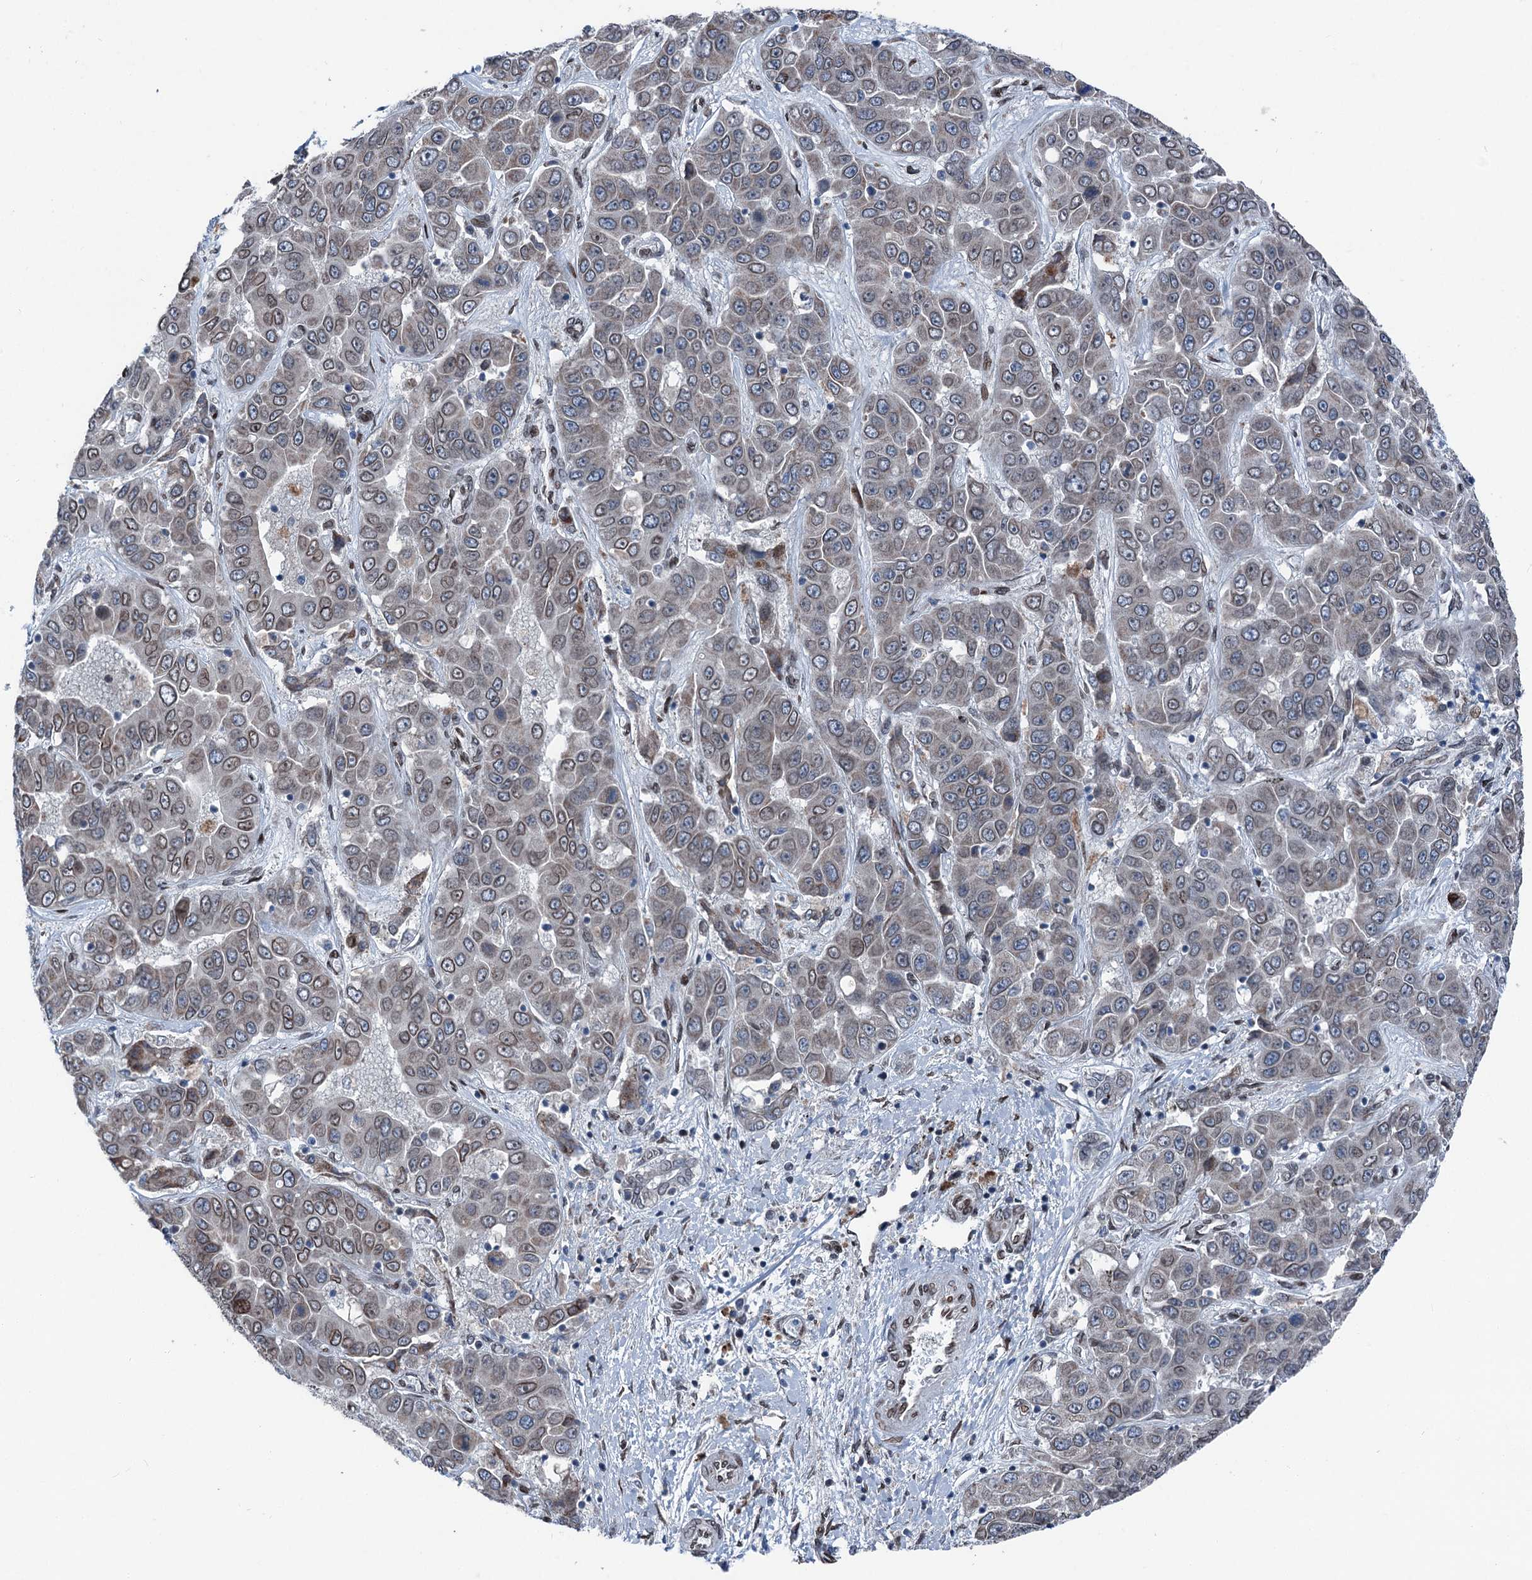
{"staining": {"intensity": "weak", "quantity": "25%-75%", "location": "cytoplasmic/membranous,nuclear"}, "tissue": "liver cancer", "cell_type": "Tumor cells", "image_type": "cancer", "snomed": [{"axis": "morphology", "description": "Cholangiocarcinoma"}, {"axis": "topography", "description": "Liver"}], "caption": "Immunohistochemistry photomicrograph of liver cholangiocarcinoma stained for a protein (brown), which demonstrates low levels of weak cytoplasmic/membranous and nuclear positivity in approximately 25%-75% of tumor cells.", "gene": "MRPL14", "patient": {"sex": "female", "age": 52}}